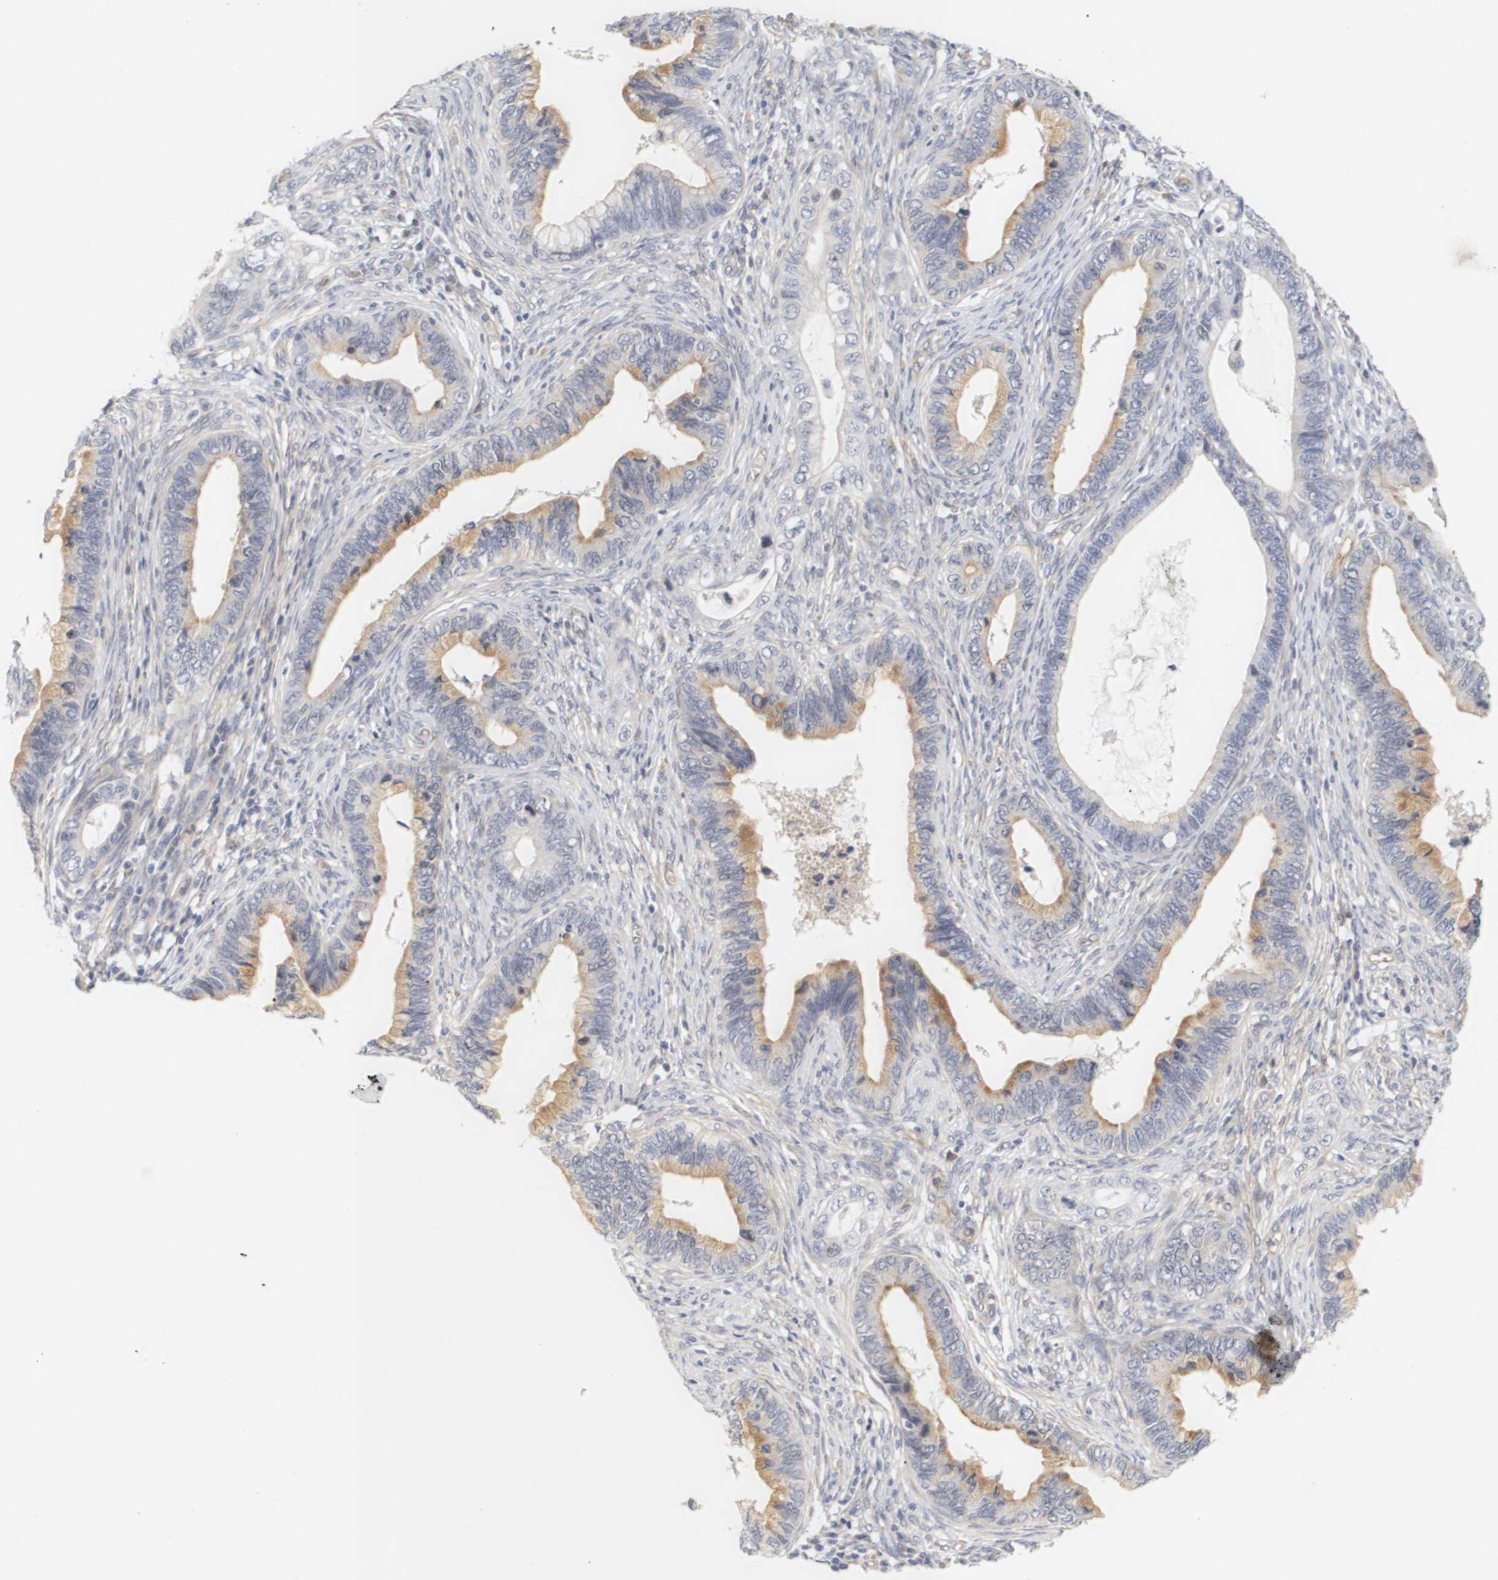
{"staining": {"intensity": "moderate", "quantity": "25%-75%", "location": "cytoplasmic/membranous"}, "tissue": "cervical cancer", "cell_type": "Tumor cells", "image_type": "cancer", "snomed": [{"axis": "morphology", "description": "Adenocarcinoma, NOS"}, {"axis": "topography", "description": "Cervix"}], "caption": "DAB immunohistochemical staining of cervical cancer shows moderate cytoplasmic/membranous protein staining in approximately 25%-75% of tumor cells. Using DAB (brown) and hematoxylin (blue) stains, captured at high magnification using brightfield microscopy.", "gene": "CYB561", "patient": {"sex": "female", "age": 44}}